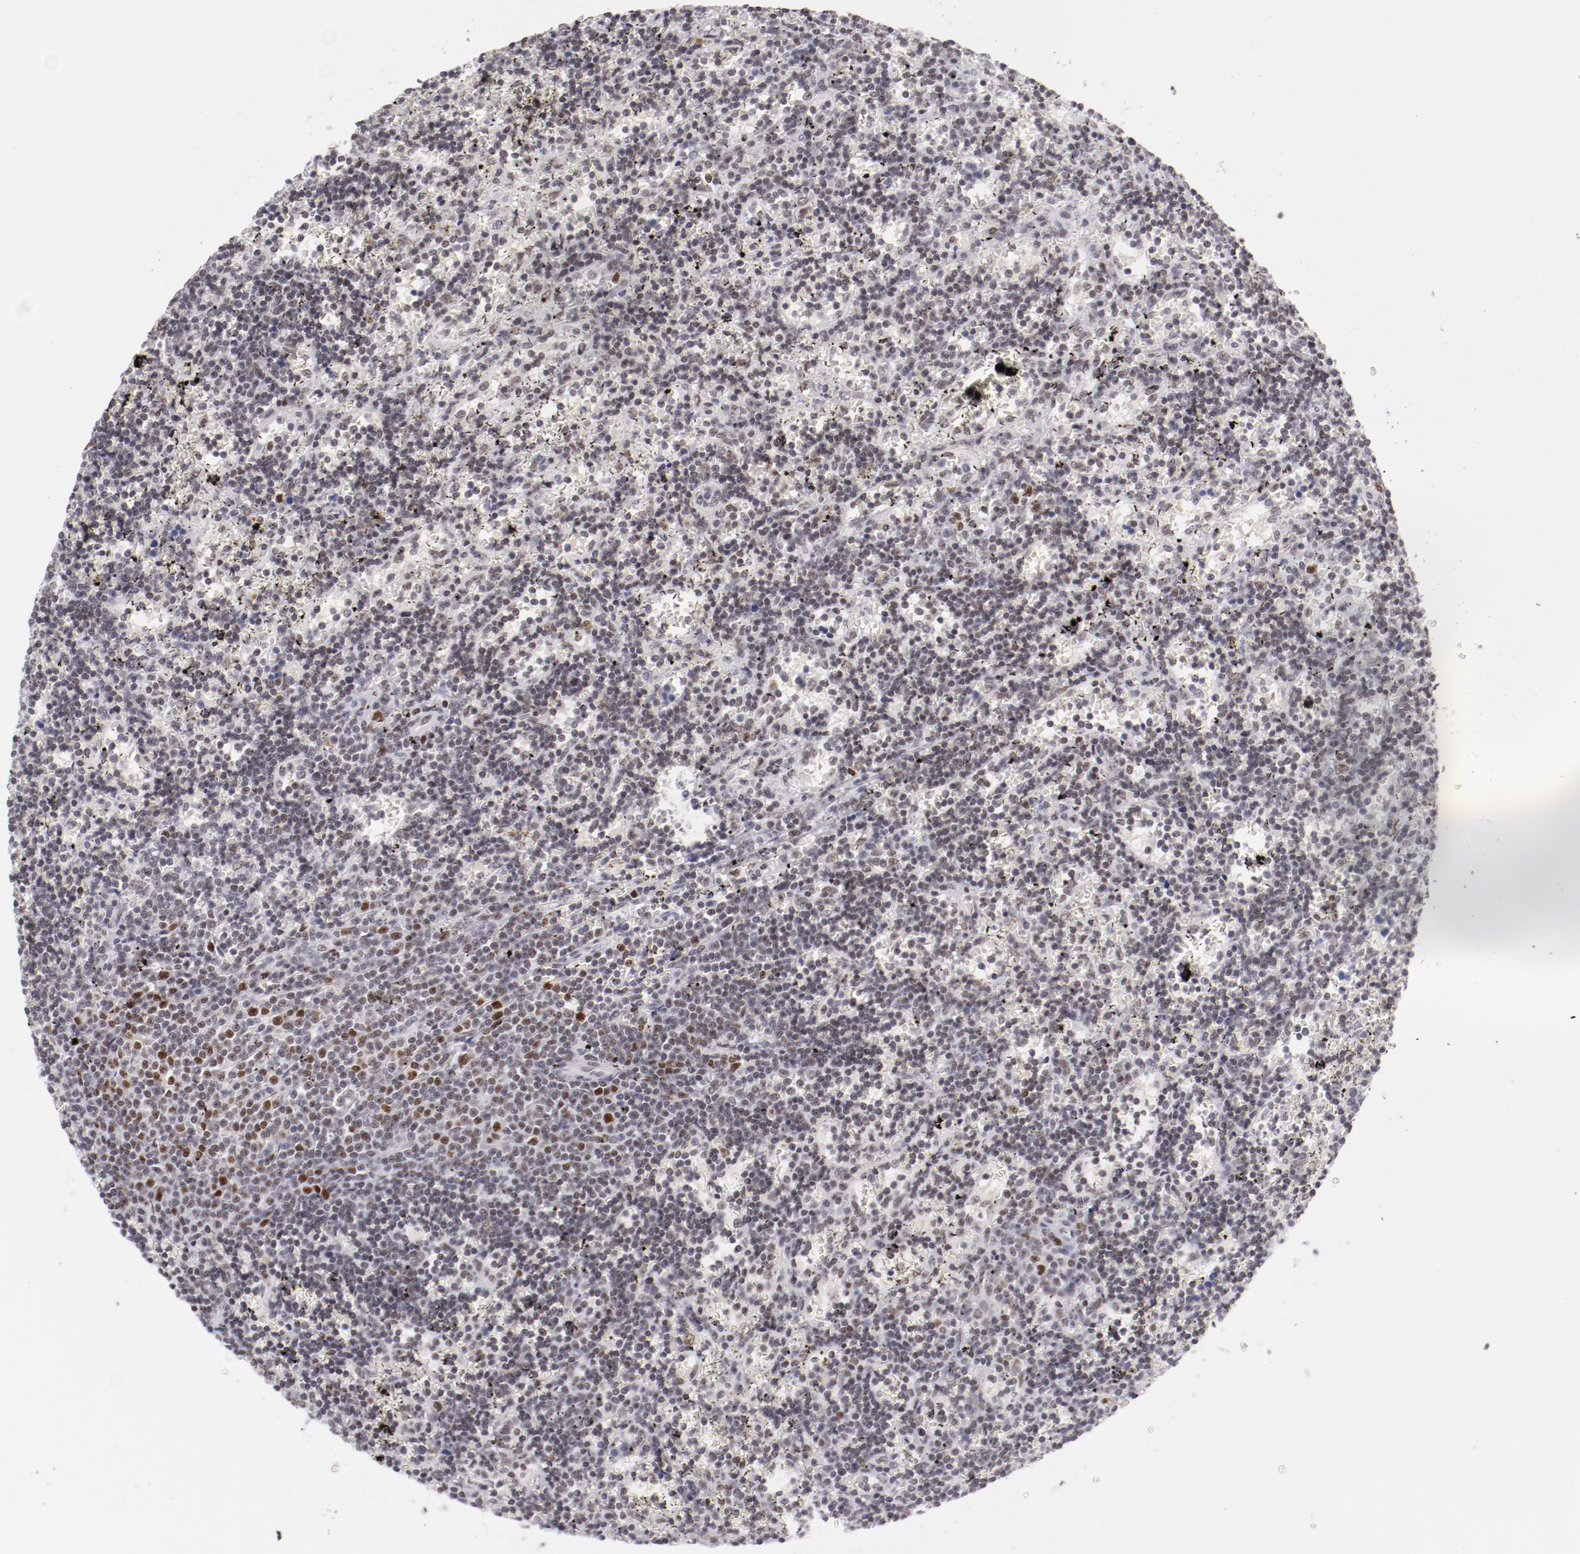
{"staining": {"intensity": "moderate", "quantity": "<25%", "location": "nuclear"}, "tissue": "lymphoma", "cell_type": "Tumor cells", "image_type": "cancer", "snomed": [{"axis": "morphology", "description": "Malignant lymphoma, non-Hodgkin's type, Low grade"}, {"axis": "topography", "description": "Spleen"}], "caption": "Protein expression analysis of low-grade malignant lymphoma, non-Hodgkin's type shows moderate nuclear expression in about <25% of tumor cells. (DAB (3,3'-diaminobenzidine) IHC with brightfield microscopy, high magnification).", "gene": "TFAP4", "patient": {"sex": "male", "age": 60}}